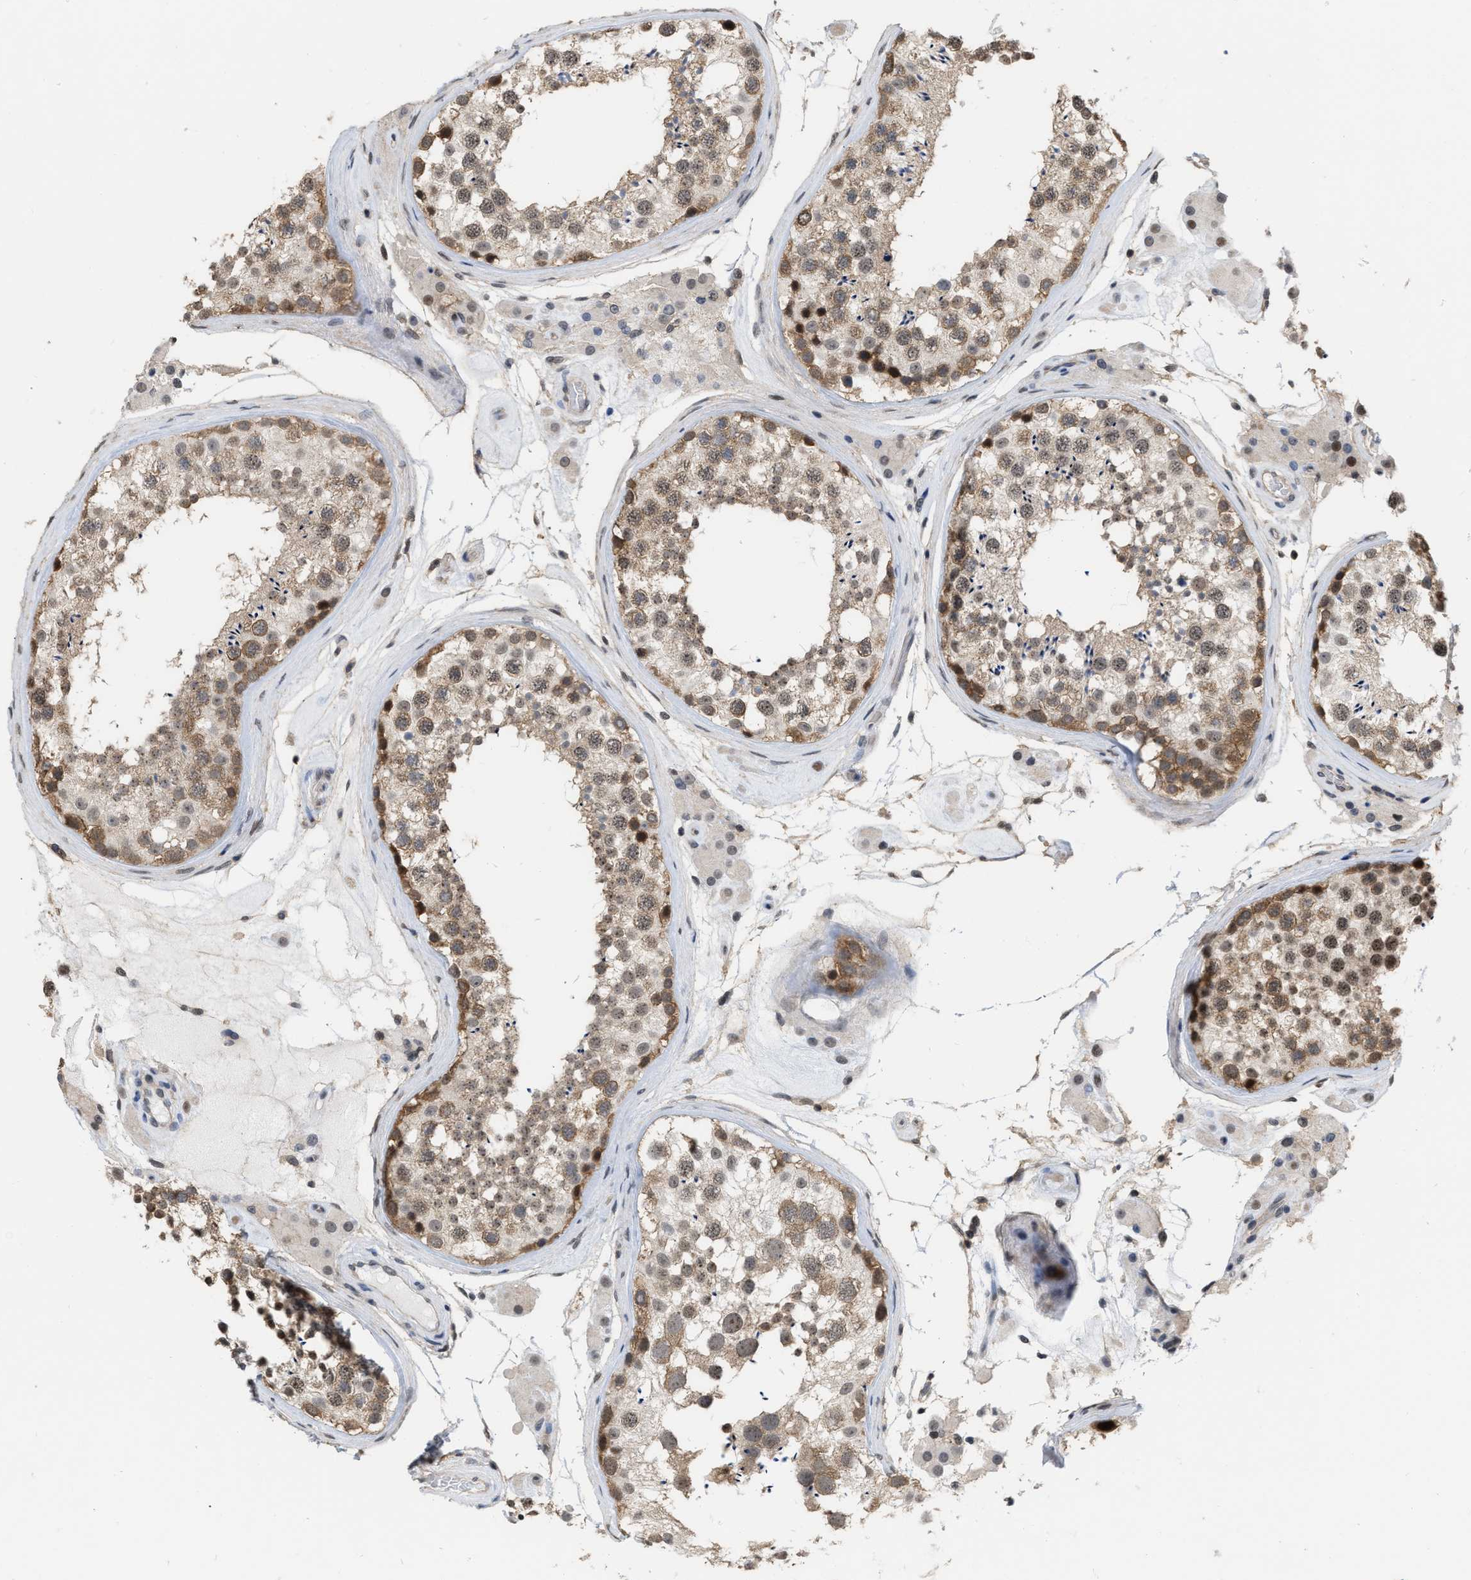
{"staining": {"intensity": "moderate", "quantity": "25%-75%", "location": "cytoplasmic/membranous"}, "tissue": "testis", "cell_type": "Cells in seminiferous ducts", "image_type": "normal", "snomed": [{"axis": "morphology", "description": "Normal tissue, NOS"}, {"axis": "topography", "description": "Testis"}], "caption": "Immunohistochemical staining of normal testis displays moderate cytoplasmic/membranous protein staining in about 25%-75% of cells in seminiferous ducts. The staining was performed using DAB to visualize the protein expression in brown, while the nuclei were stained in blue with hematoxylin (Magnification: 20x).", "gene": "BAIAP2L1", "patient": {"sex": "male", "age": 46}}